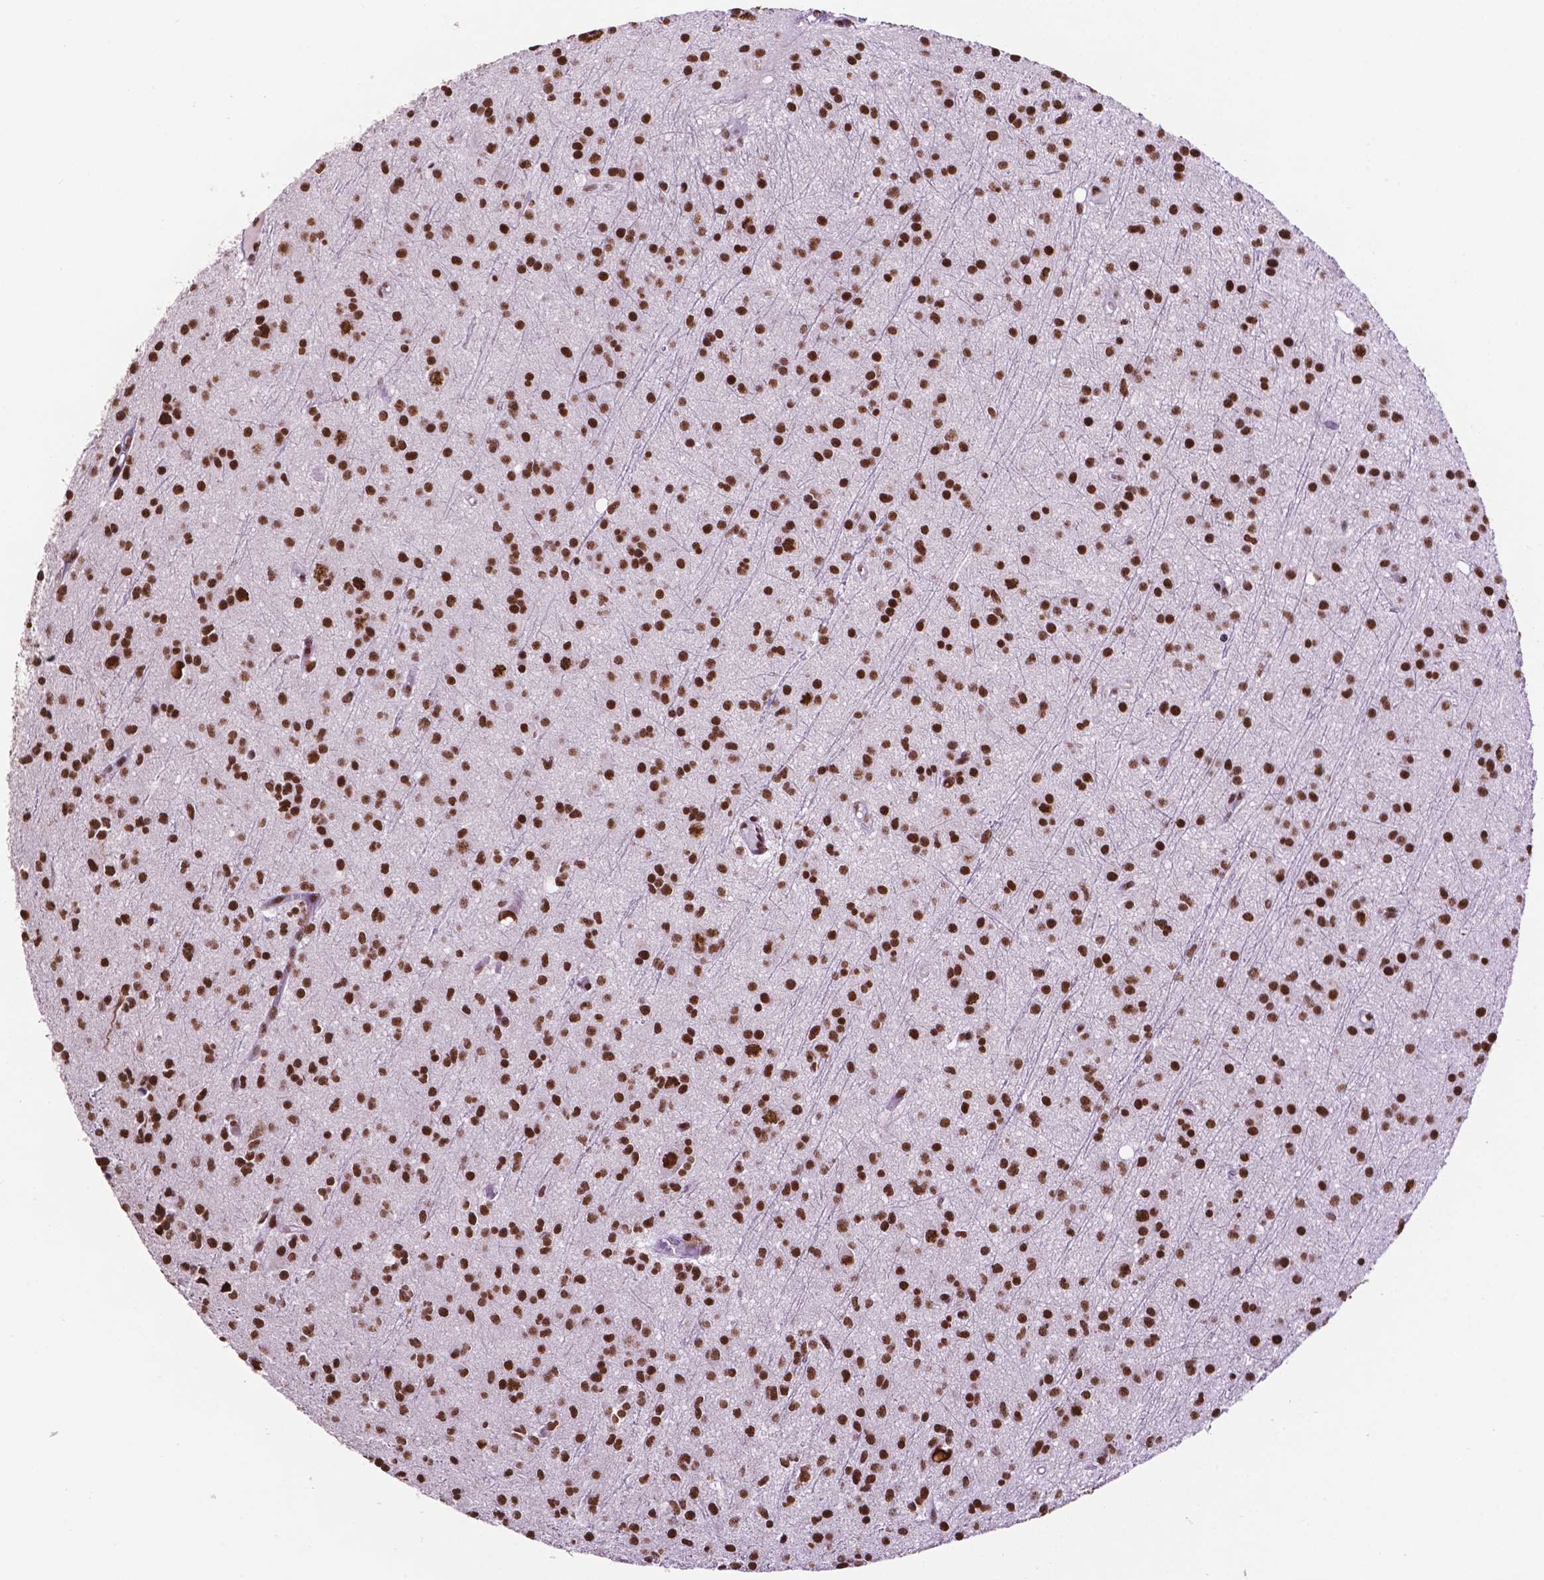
{"staining": {"intensity": "strong", "quantity": ">75%", "location": "nuclear"}, "tissue": "glioma", "cell_type": "Tumor cells", "image_type": "cancer", "snomed": [{"axis": "morphology", "description": "Glioma, malignant, Low grade"}, {"axis": "topography", "description": "Brain"}], "caption": "Strong nuclear expression is present in about >75% of tumor cells in glioma.", "gene": "CCAR2", "patient": {"sex": "male", "age": 27}}